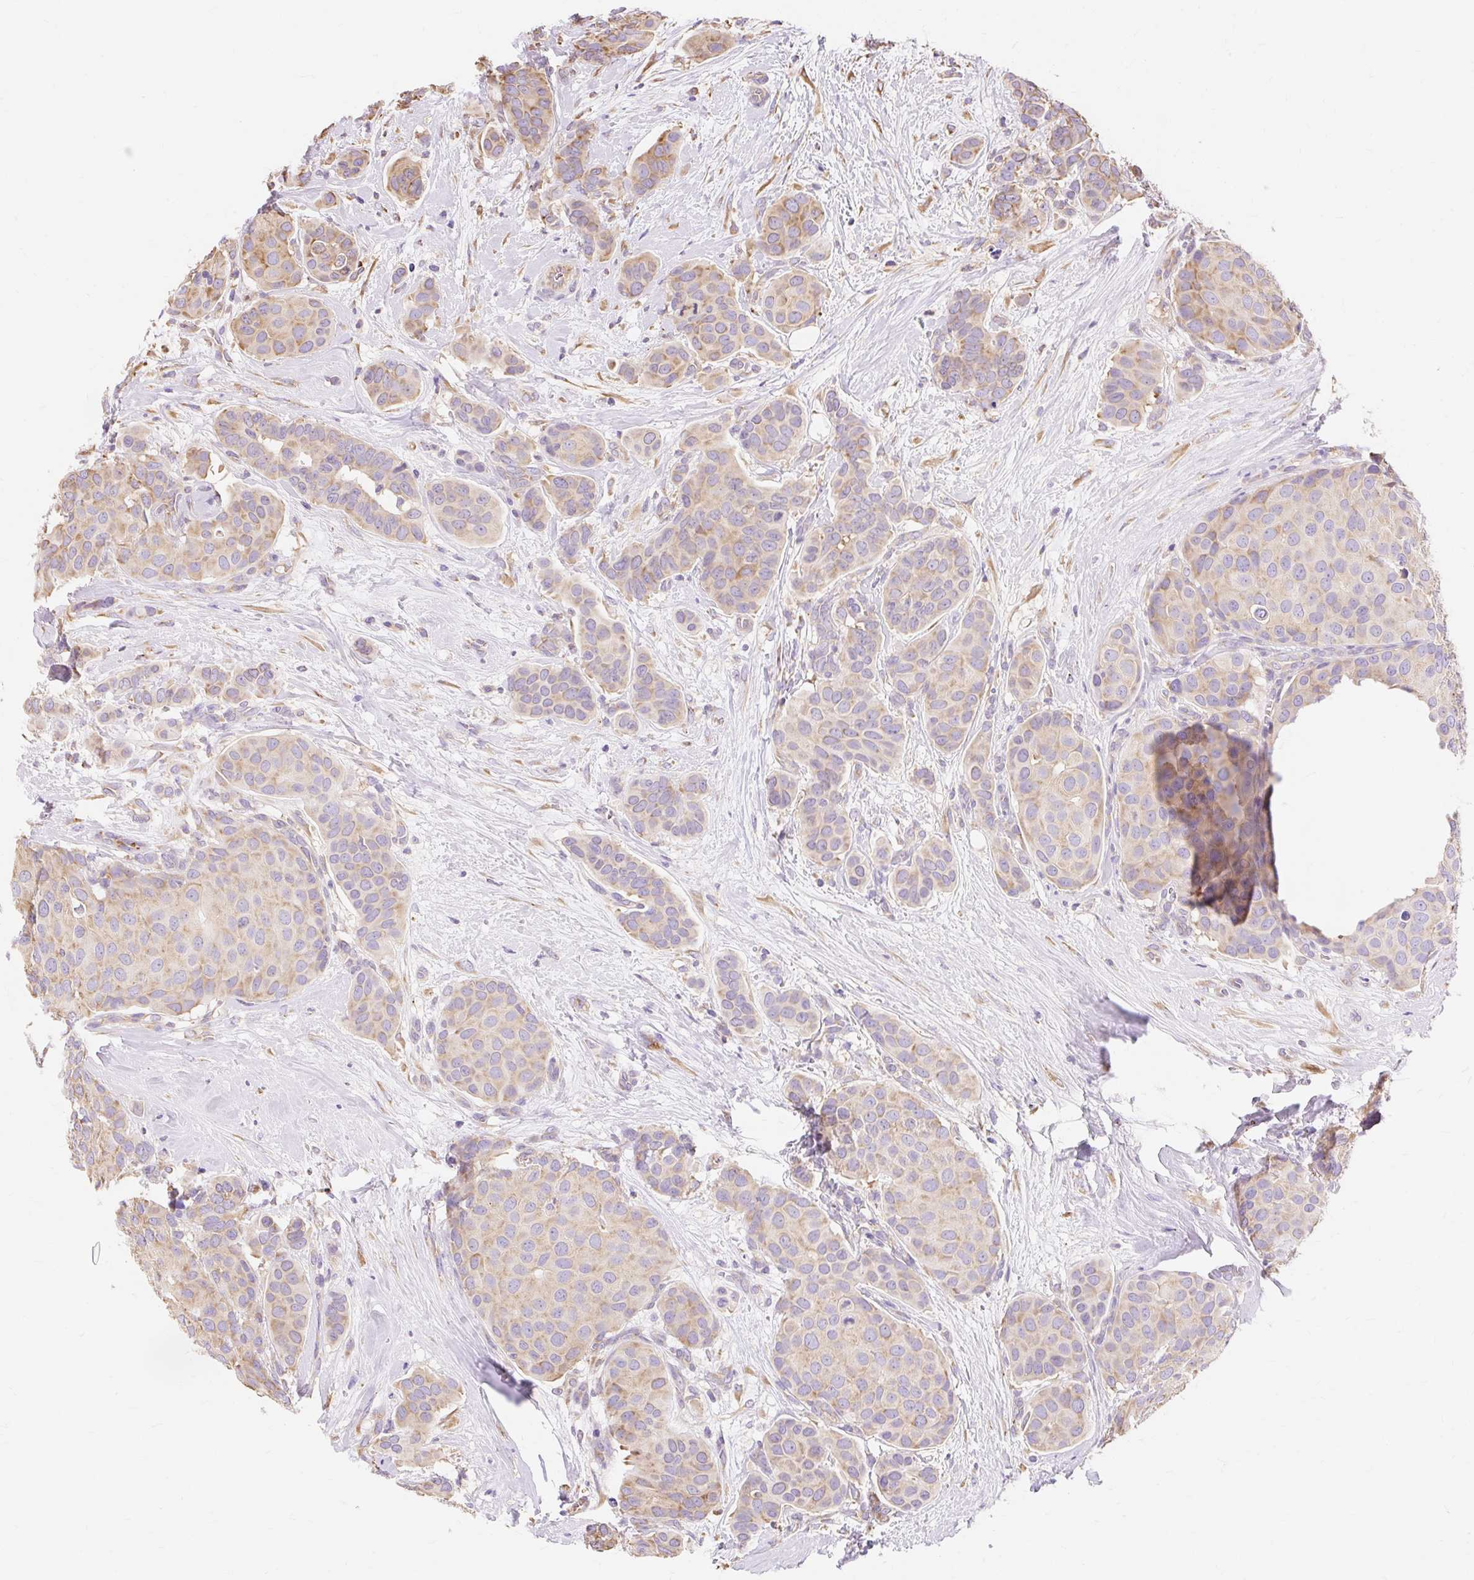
{"staining": {"intensity": "weak", "quantity": ">75%", "location": "cytoplasmic/membranous"}, "tissue": "breast cancer", "cell_type": "Tumor cells", "image_type": "cancer", "snomed": [{"axis": "morphology", "description": "Duct carcinoma"}, {"axis": "topography", "description": "Breast"}], "caption": "DAB (3,3'-diaminobenzidine) immunohistochemical staining of intraductal carcinoma (breast) demonstrates weak cytoplasmic/membranous protein positivity in approximately >75% of tumor cells.", "gene": "RPS17", "patient": {"sex": "female", "age": 70}}